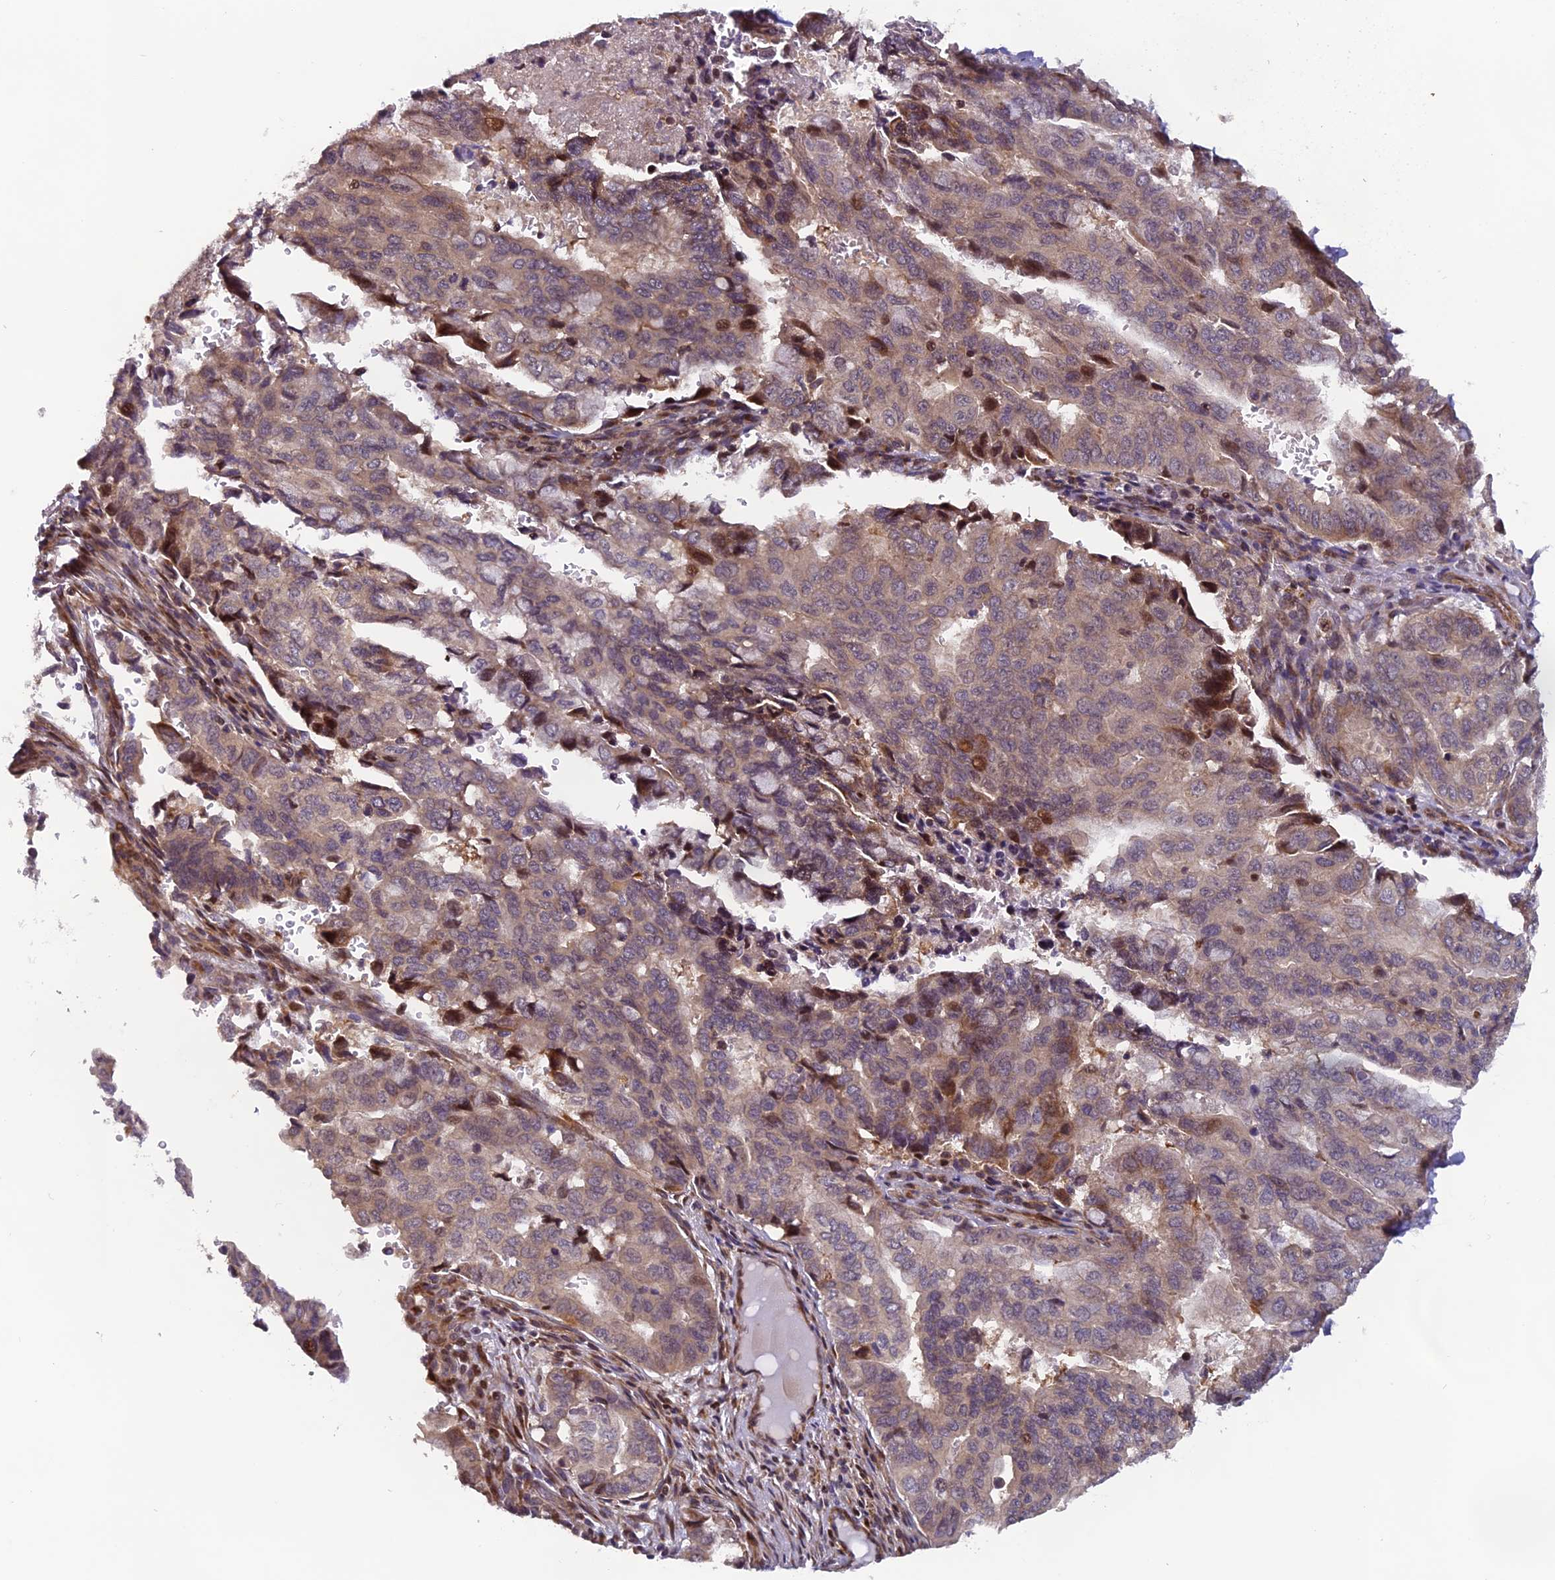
{"staining": {"intensity": "moderate", "quantity": "<25%", "location": "nuclear"}, "tissue": "pancreatic cancer", "cell_type": "Tumor cells", "image_type": "cancer", "snomed": [{"axis": "morphology", "description": "Adenocarcinoma, NOS"}, {"axis": "topography", "description": "Pancreas"}], "caption": "IHC (DAB (3,3'-diaminobenzidine)) staining of human pancreatic cancer demonstrates moderate nuclear protein expression in approximately <25% of tumor cells. (Stains: DAB in brown, nuclei in blue, Microscopy: brightfield microscopy at high magnification).", "gene": "RAB28", "patient": {"sex": "male", "age": 51}}